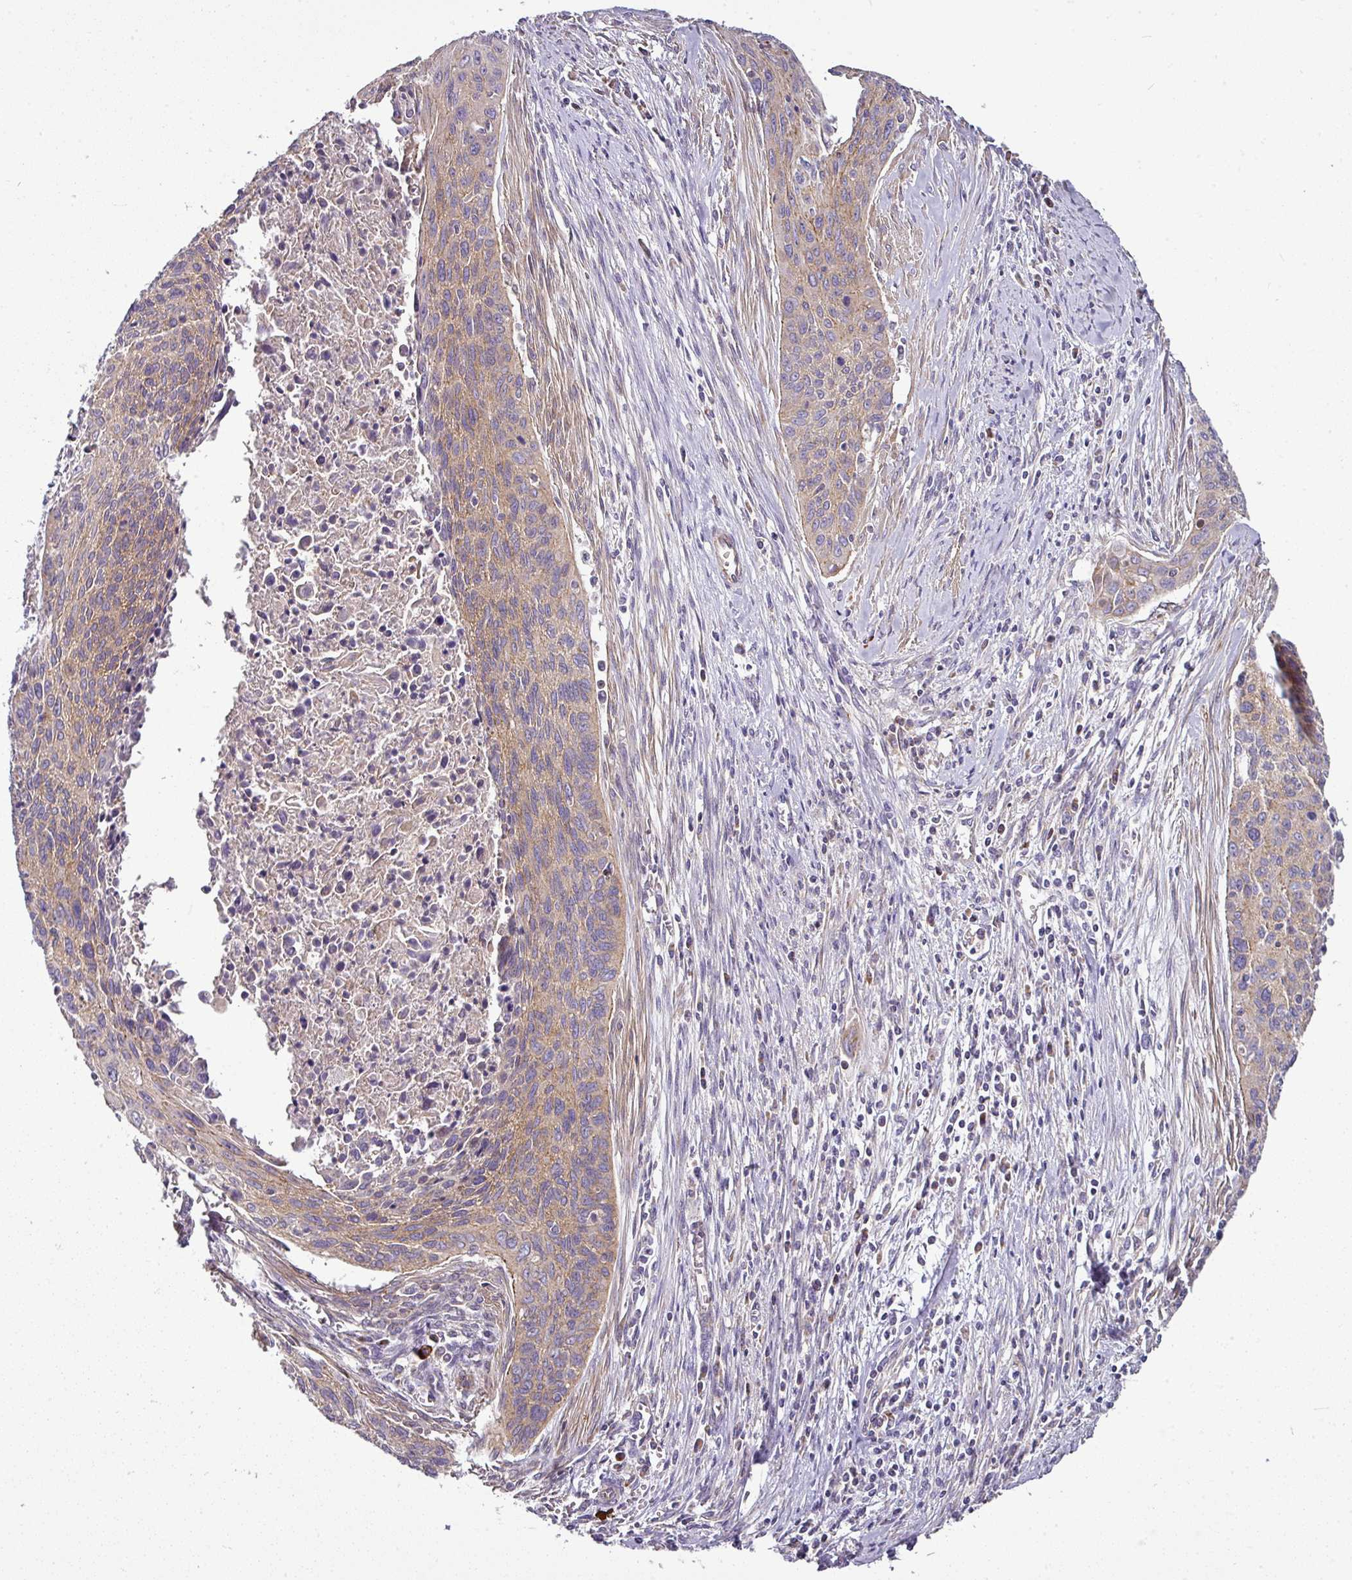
{"staining": {"intensity": "weak", "quantity": "25%-75%", "location": "cytoplasmic/membranous"}, "tissue": "cervical cancer", "cell_type": "Tumor cells", "image_type": "cancer", "snomed": [{"axis": "morphology", "description": "Squamous cell carcinoma, NOS"}, {"axis": "topography", "description": "Cervix"}], "caption": "This micrograph exhibits cervical cancer stained with immunohistochemistry to label a protein in brown. The cytoplasmic/membranous of tumor cells show weak positivity for the protein. Nuclei are counter-stained blue.", "gene": "GAN", "patient": {"sex": "female", "age": 55}}